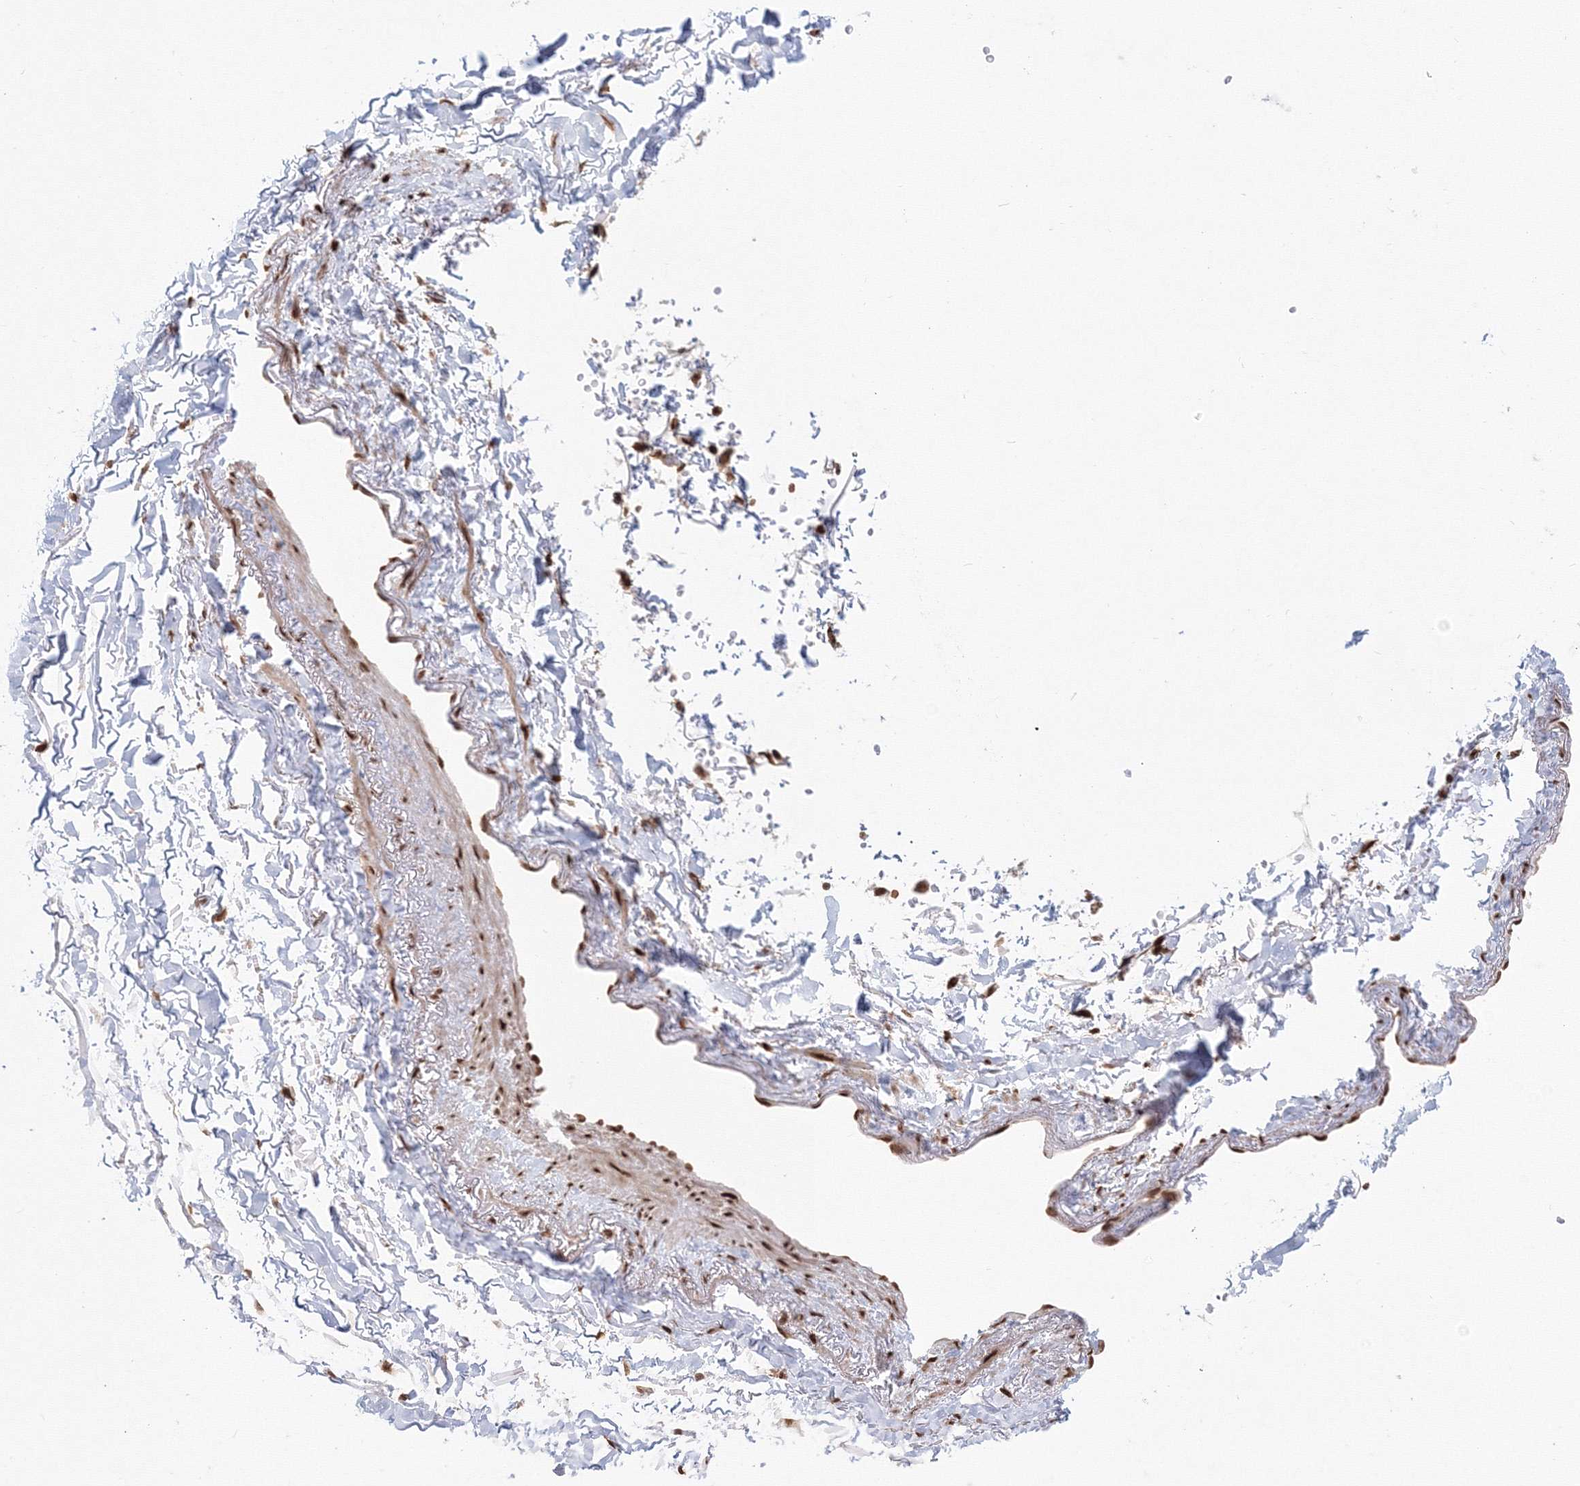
{"staining": {"intensity": "strong", "quantity": ">75%", "location": "nuclear"}, "tissue": "adipose tissue", "cell_type": "Adipocytes", "image_type": "normal", "snomed": [{"axis": "morphology", "description": "Normal tissue, NOS"}, {"axis": "topography", "description": "Cartilage tissue"}, {"axis": "topography", "description": "Bronchus"}], "caption": "A high amount of strong nuclear staining is present in about >75% of adipocytes in unremarkable adipose tissue. The staining was performed using DAB, with brown indicating positive protein expression. Nuclei are stained blue with hematoxylin.", "gene": "KIF20A", "patient": {"sex": "female", "age": 73}}